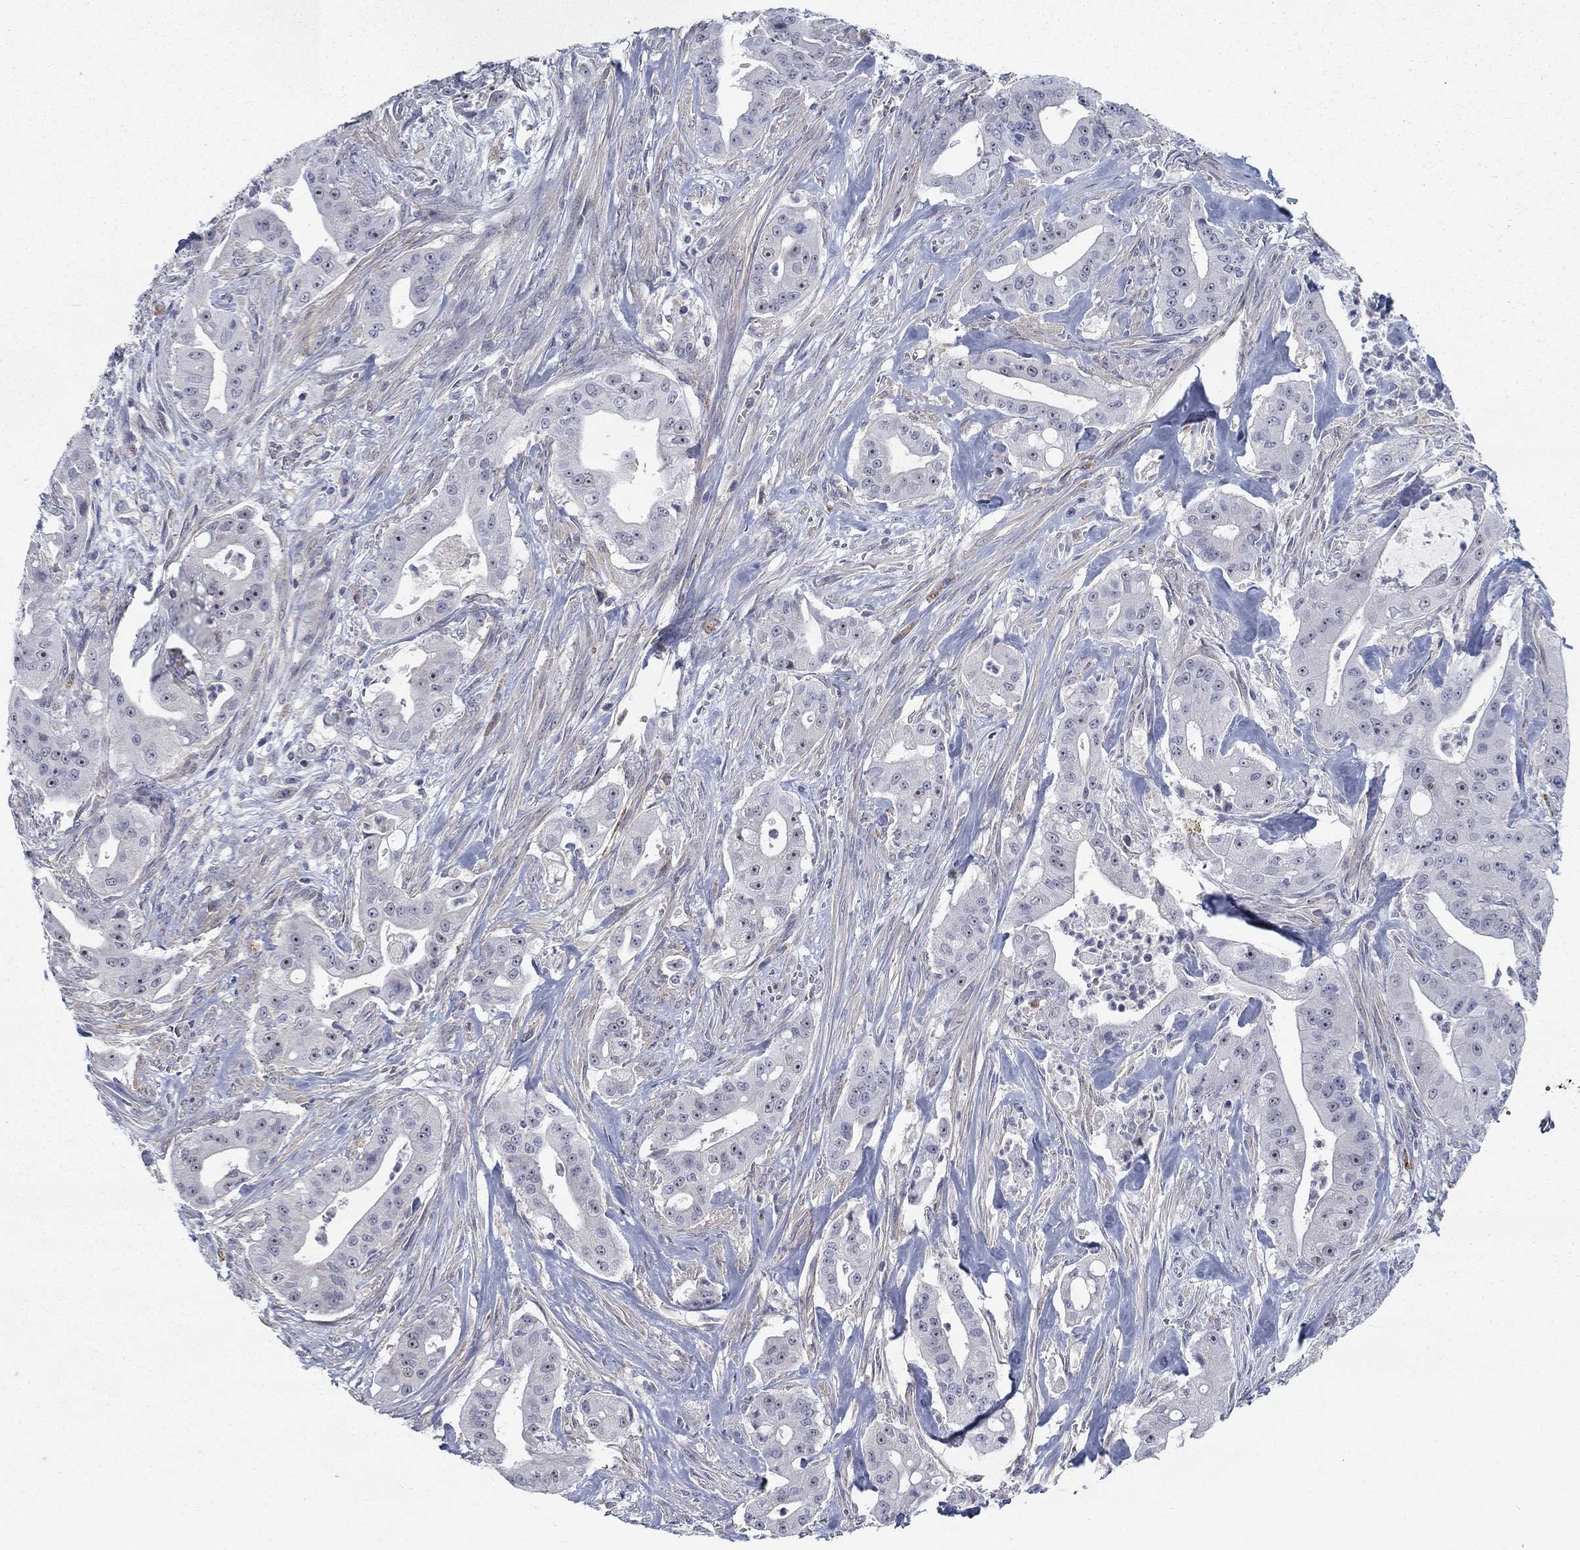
{"staining": {"intensity": "negative", "quantity": "none", "location": "none"}, "tissue": "pancreatic cancer", "cell_type": "Tumor cells", "image_type": "cancer", "snomed": [{"axis": "morphology", "description": "Normal tissue, NOS"}, {"axis": "morphology", "description": "Inflammation, NOS"}, {"axis": "morphology", "description": "Adenocarcinoma, NOS"}, {"axis": "topography", "description": "Pancreas"}], "caption": "This is an immunohistochemistry (IHC) photomicrograph of human pancreatic cancer (adenocarcinoma). There is no positivity in tumor cells.", "gene": "MTSS2", "patient": {"sex": "male", "age": 57}}